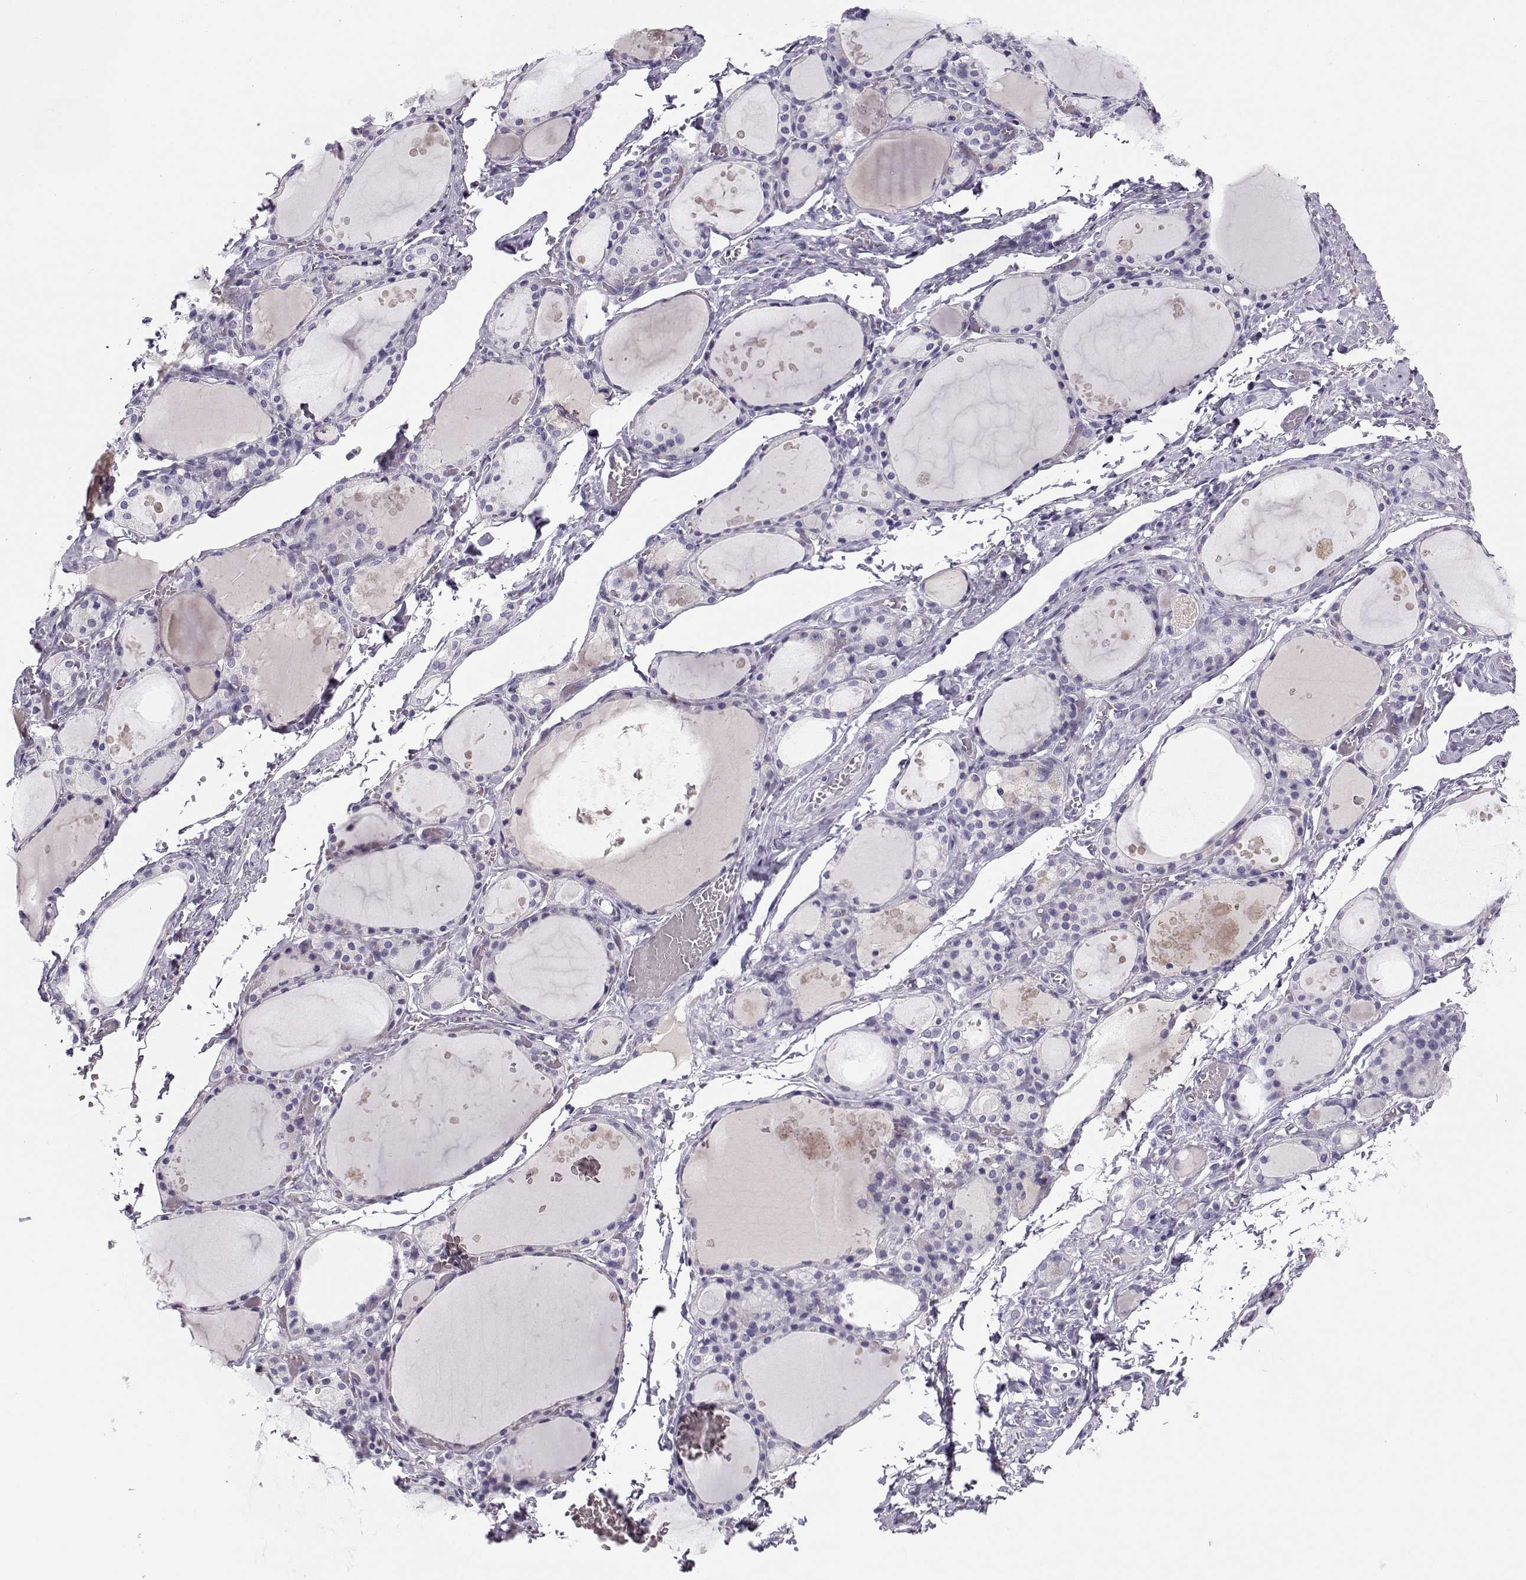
{"staining": {"intensity": "negative", "quantity": "none", "location": "none"}, "tissue": "thyroid gland", "cell_type": "Glandular cells", "image_type": "normal", "snomed": [{"axis": "morphology", "description": "Normal tissue, NOS"}, {"axis": "topography", "description": "Thyroid gland"}], "caption": "The photomicrograph reveals no staining of glandular cells in benign thyroid gland. Nuclei are stained in blue.", "gene": "CFAP77", "patient": {"sex": "male", "age": 68}}